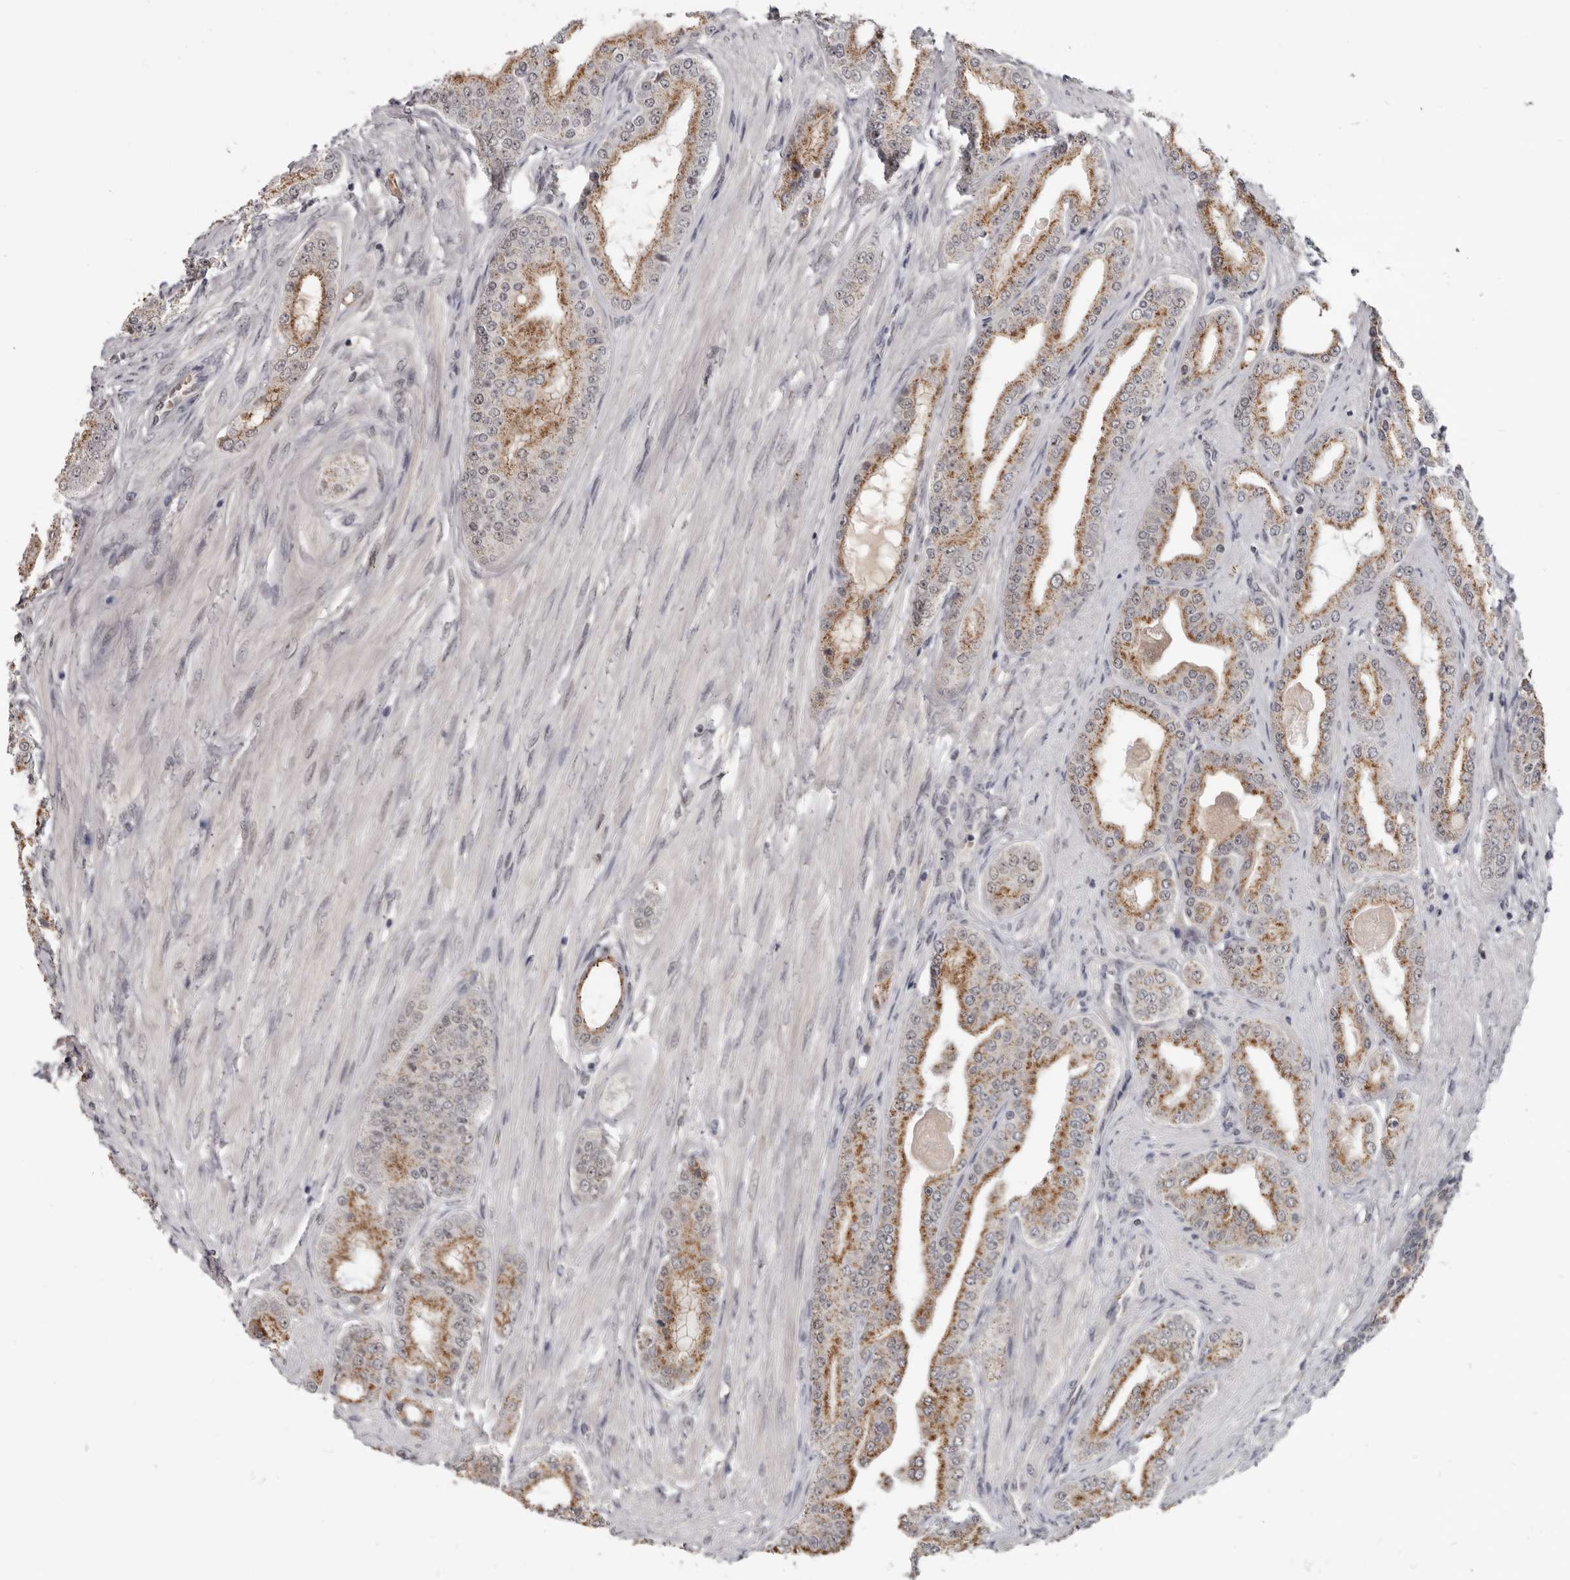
{"staining": {"intensity": "moderate", "quantity": ">75%", "location": "cytoplasmic/membranous"}, "tissue": "prostate cancer", "cell_type": "Tumor cells", "image_type": "cancer", "snomed": [{"axis": "morphology", "description": "Adenocarcinoma, High grade"}, {"axis": "topography", "description": "Prostate"}], "caption": "Protein analysis of prostate adenocarcinoma (high-grade) tissue exhibits moderate cytoplasmic/membranous expression in about >75% of tumor cells.", "gene": "CGN", "patient": {"sex": "male", "age": 60}}